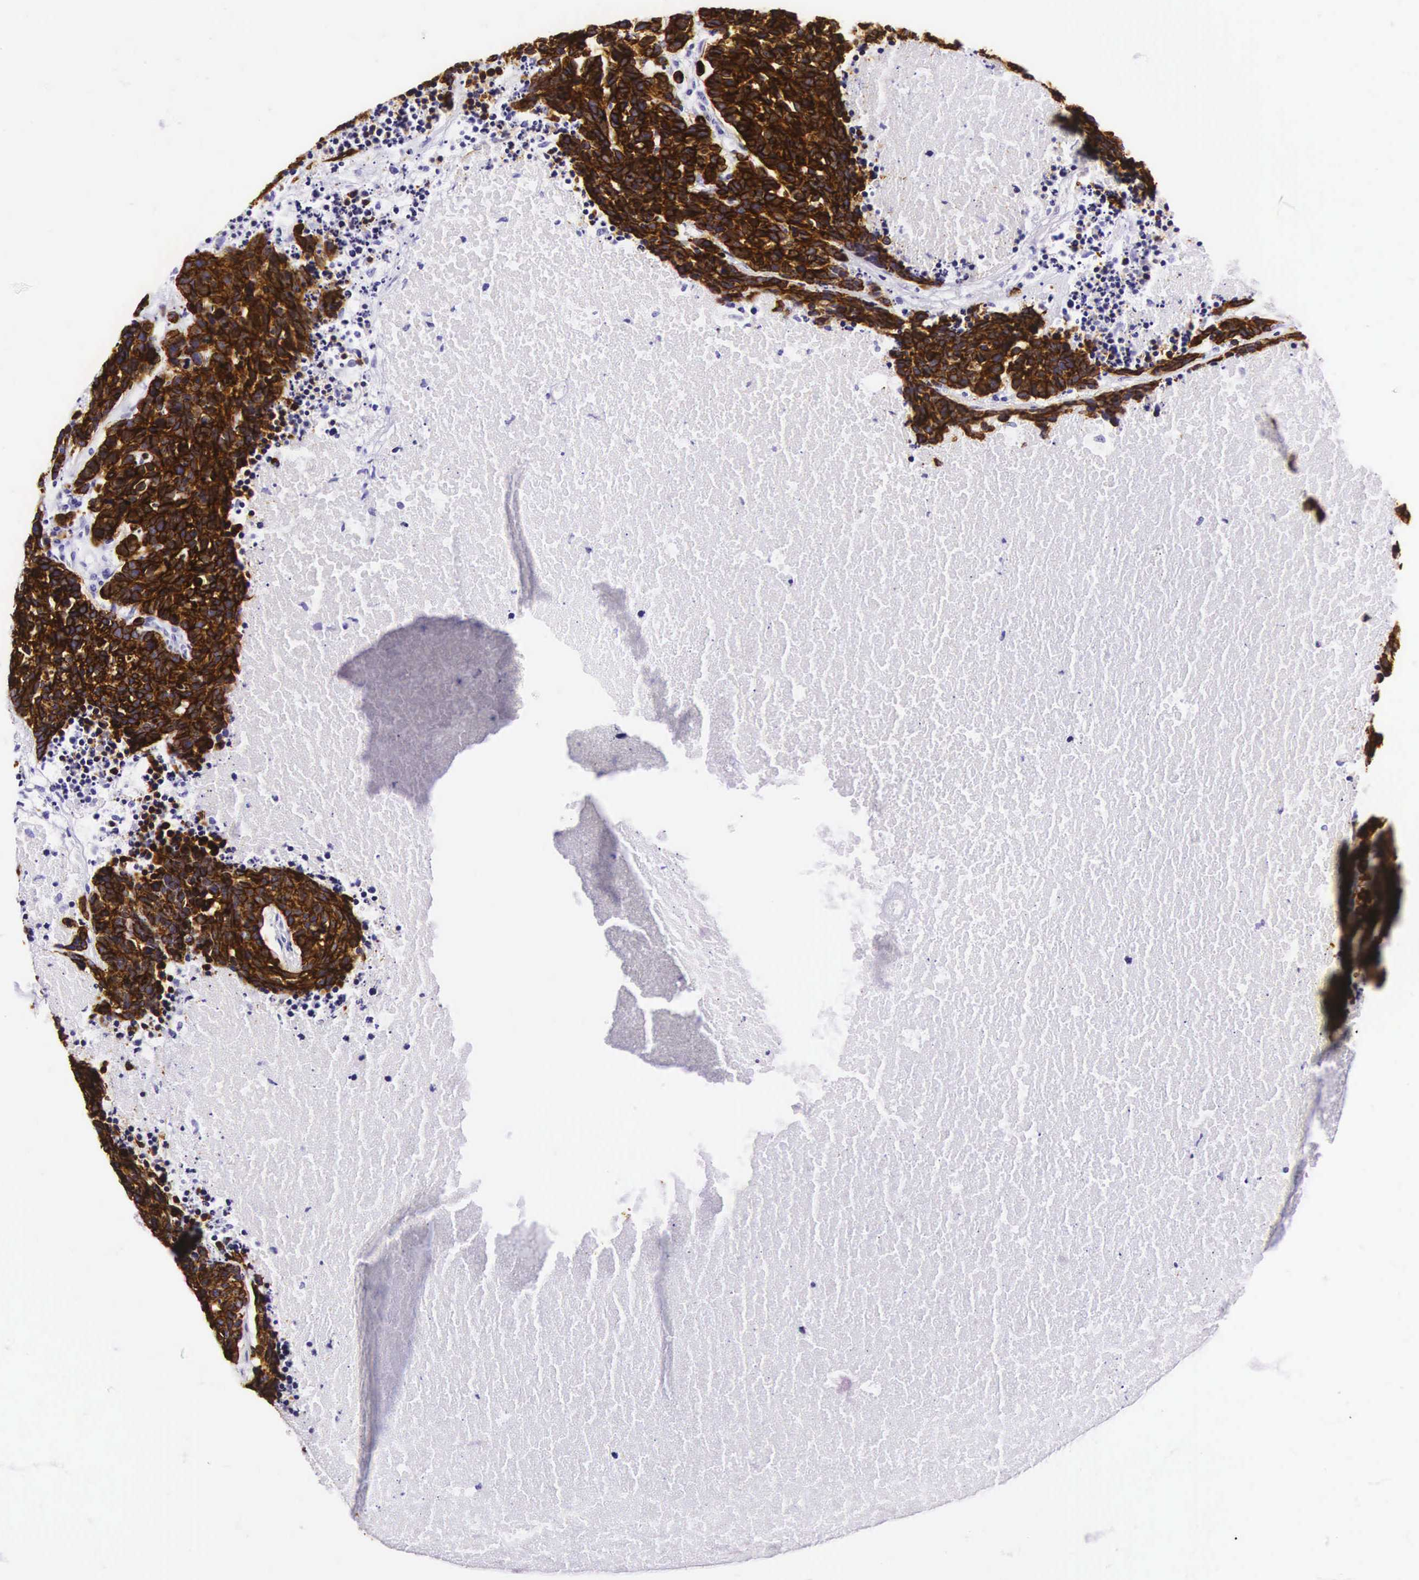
{"staining": {"intensity": "strong", "quantity": ">75%", "location": "cytoplasmic/membranous"}, "tissue": "lung cancer", "cell_type": "Tumor cells", "image_type": "cancer", "snomed": [{"axis": "morphology", "description": "Neoplasm, malignant, NOS"}, {"axis": "topography", "description": "Lung"}], "caption": "Lung cancer stained for a protein (brown) exhibits strong cytoplasmic/membranous positive expression in about >75% of tumor cells.", "gene": "KRT18", "patient": {"sex": "female", "age": 75}}